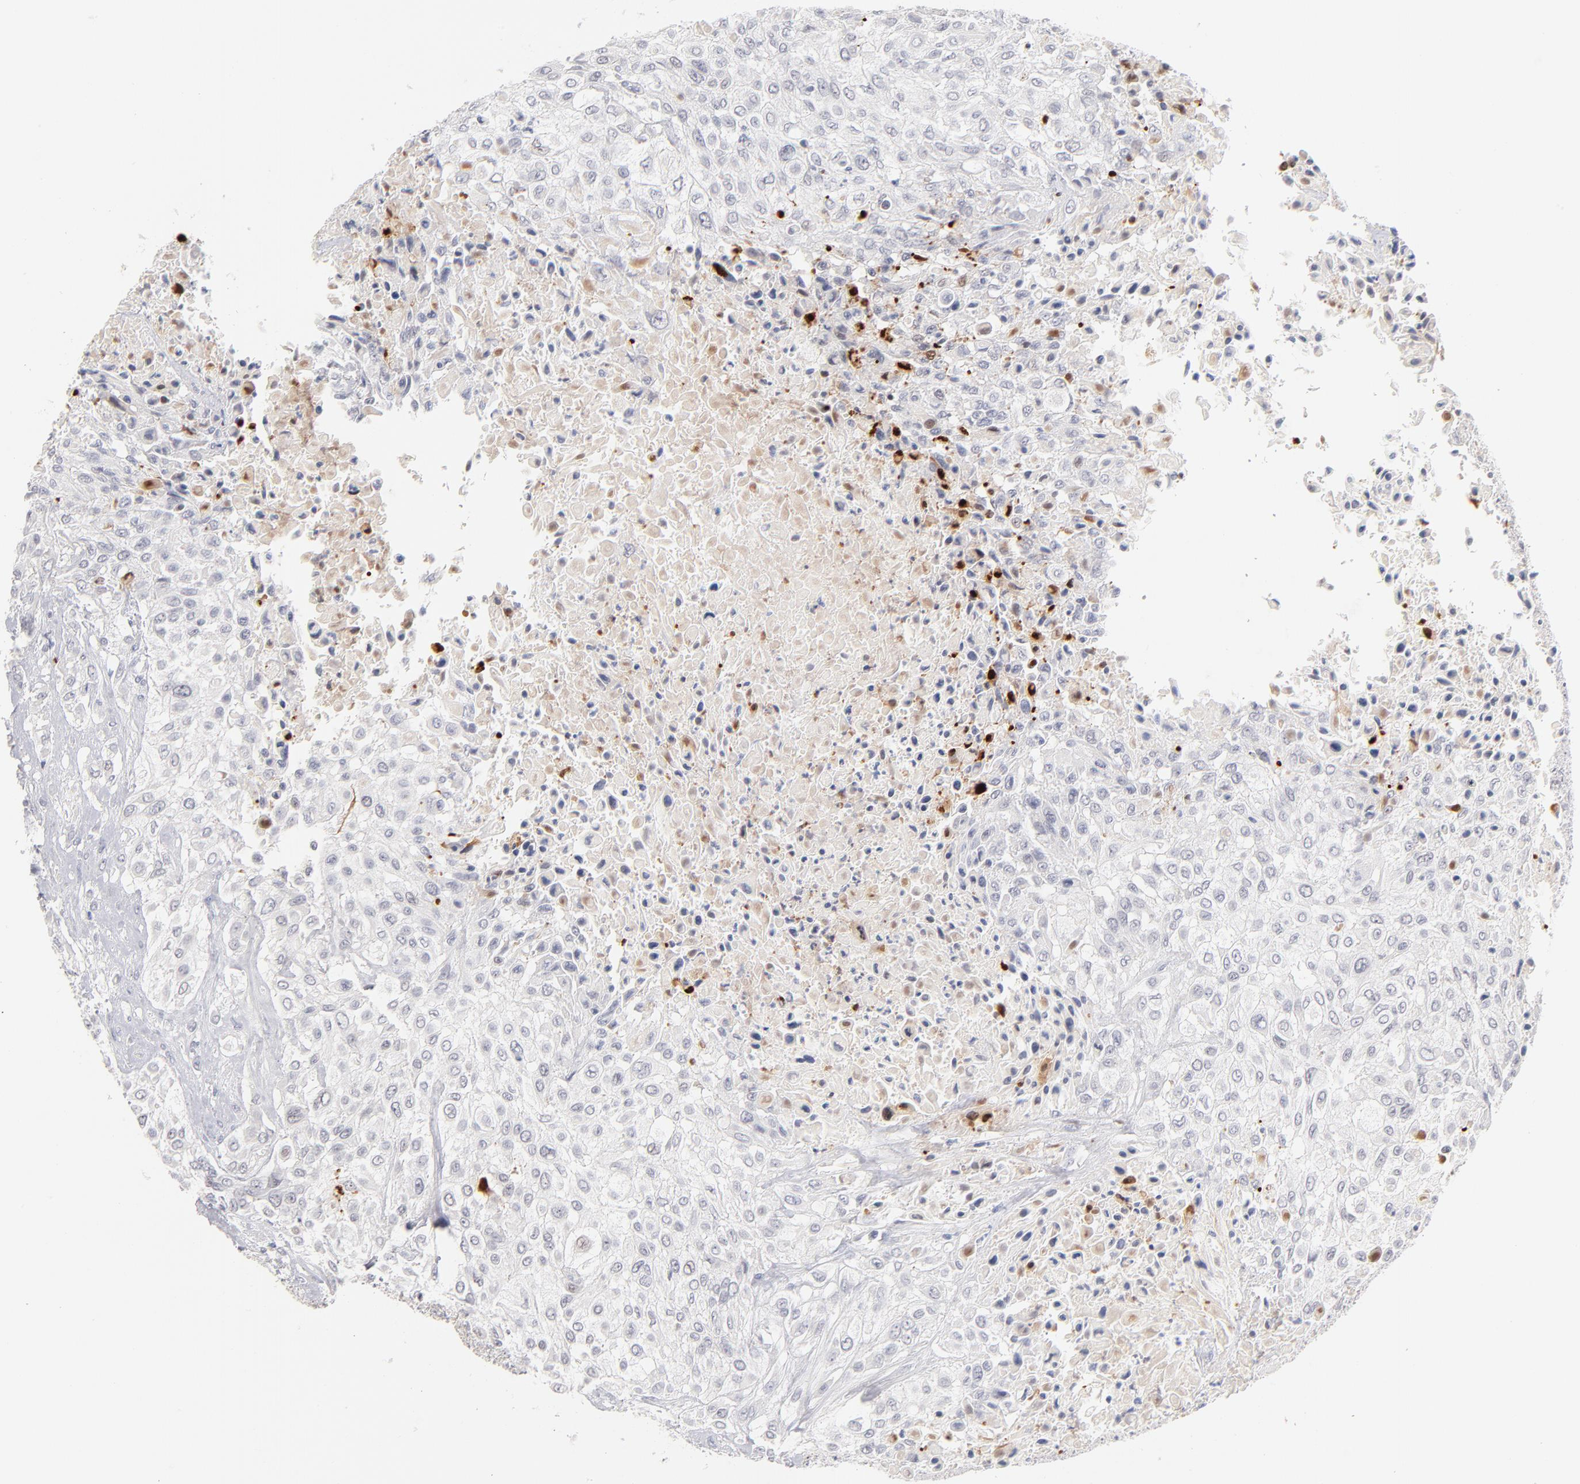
{"staining": {"intensity": "weak", "quantity": "<25%", "location": "nuclear"}, "tissue": "urothelial cancer", "cell_type": "Tumor cells", "image_type": "cancer", "snomed": [{"axis": "morphology", "description": "Urothelial carcinoma, High grade"}, {"axis": "topography", "description": "Urinary bladder"}], "caption": "This is an immunohistochemistry (IHC) image of human urothelial cancer. There is no staining in tumor cells.", "gene": "PARP1", "patient": {"sex": "male", "age": 57}}